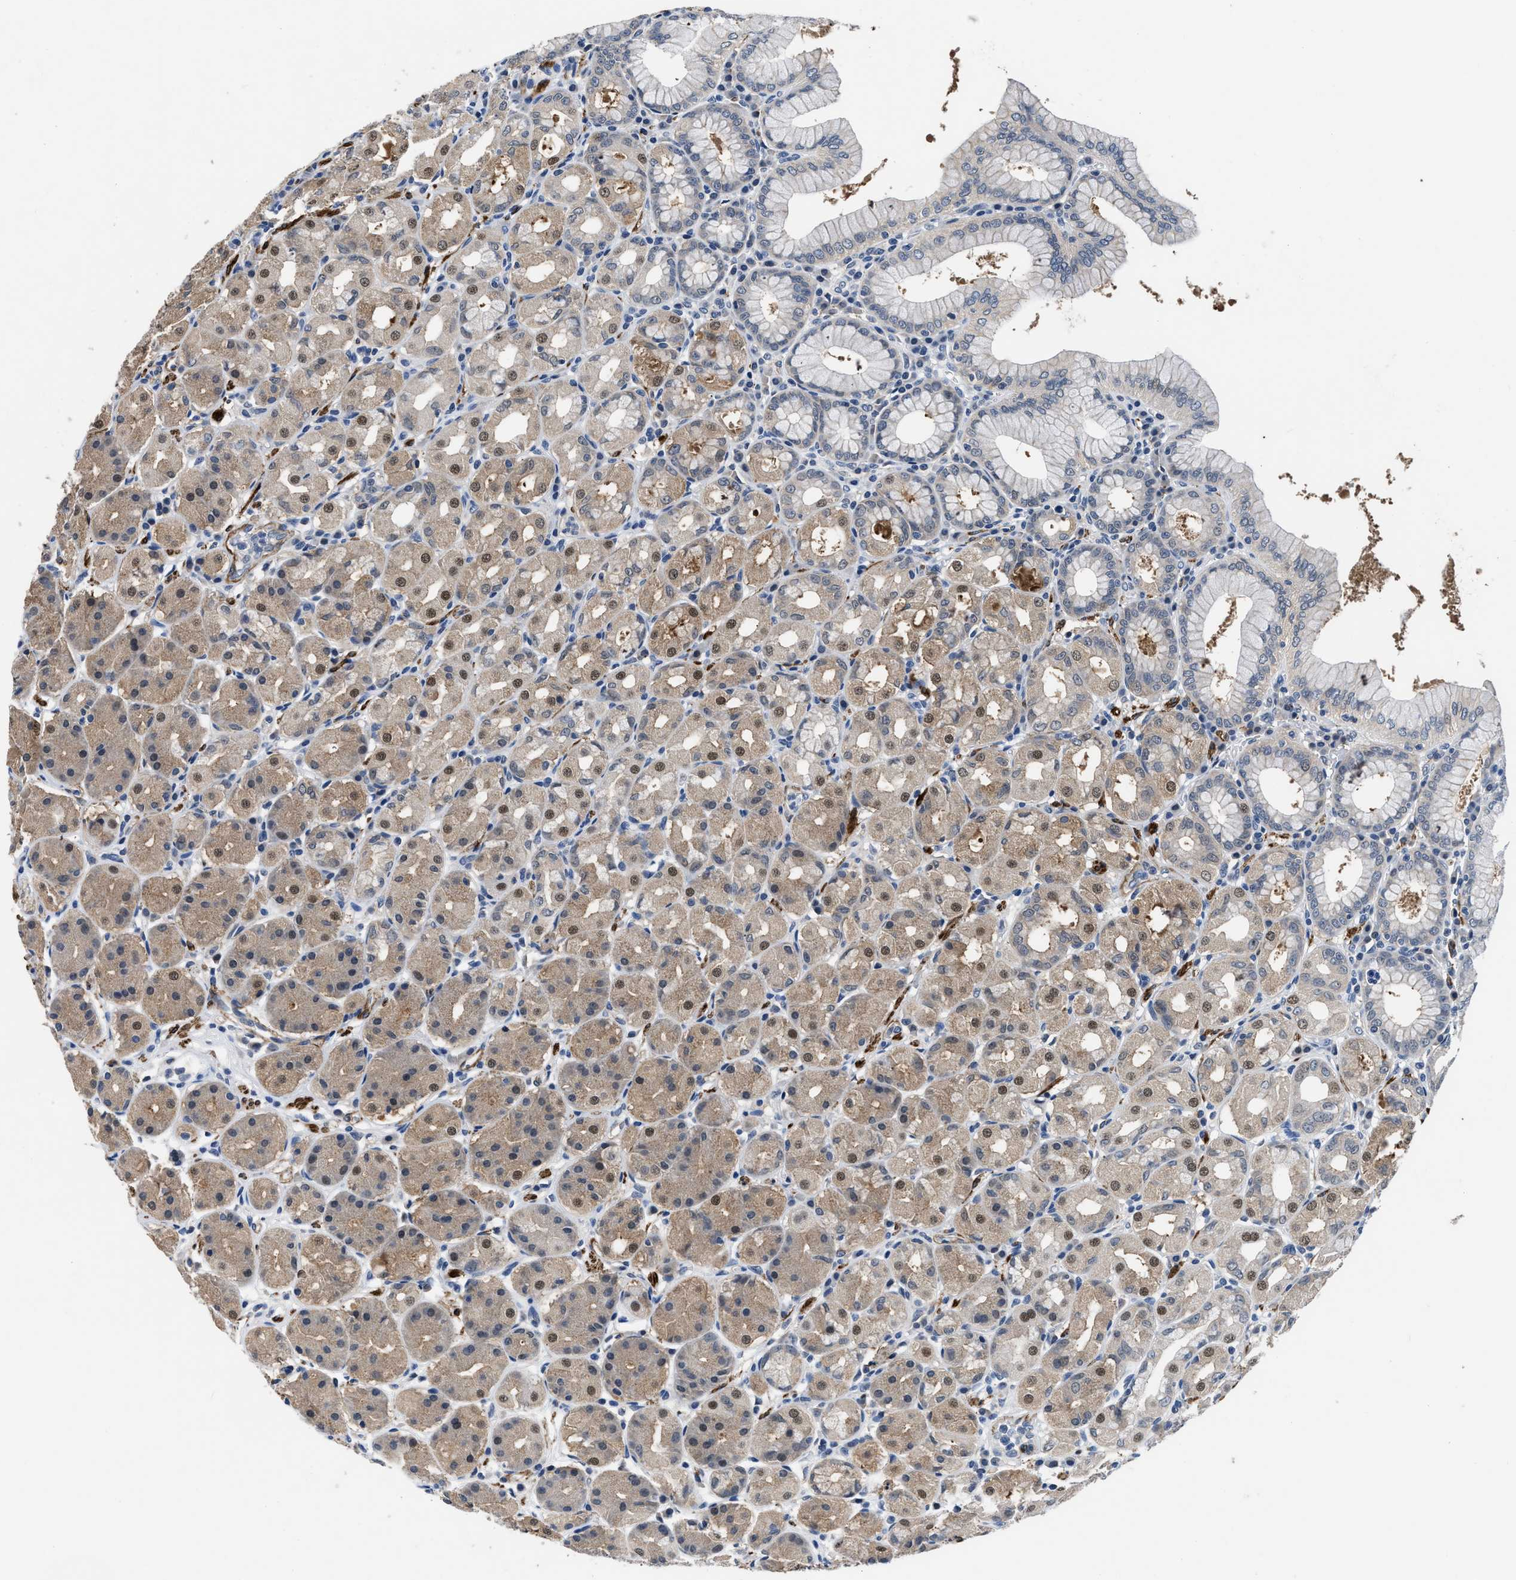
{"staining": {"intensity": "moderate", "quantity": "25%-75%", "location": "cytoplasmic/membranous,nuclear"}, "tissue": "stomach", "cell_type": "Glandular cells", "image_type": "normal", "snomed": [{"axis": "morphology", "description": "Normal tissue, NOS"}, {"axis": "topography", "description": "Stomach"}, {"axis": "topography", "description": "Stomach, lower"}], "caption": "Protein staining of unremarkable stomach shows moderate cytoplasmic/membranous,nuclear staining in about 25%-75% of glandular cells.", "gene": "LANCL2", "patient": {"sex": "female", "age": 56}}